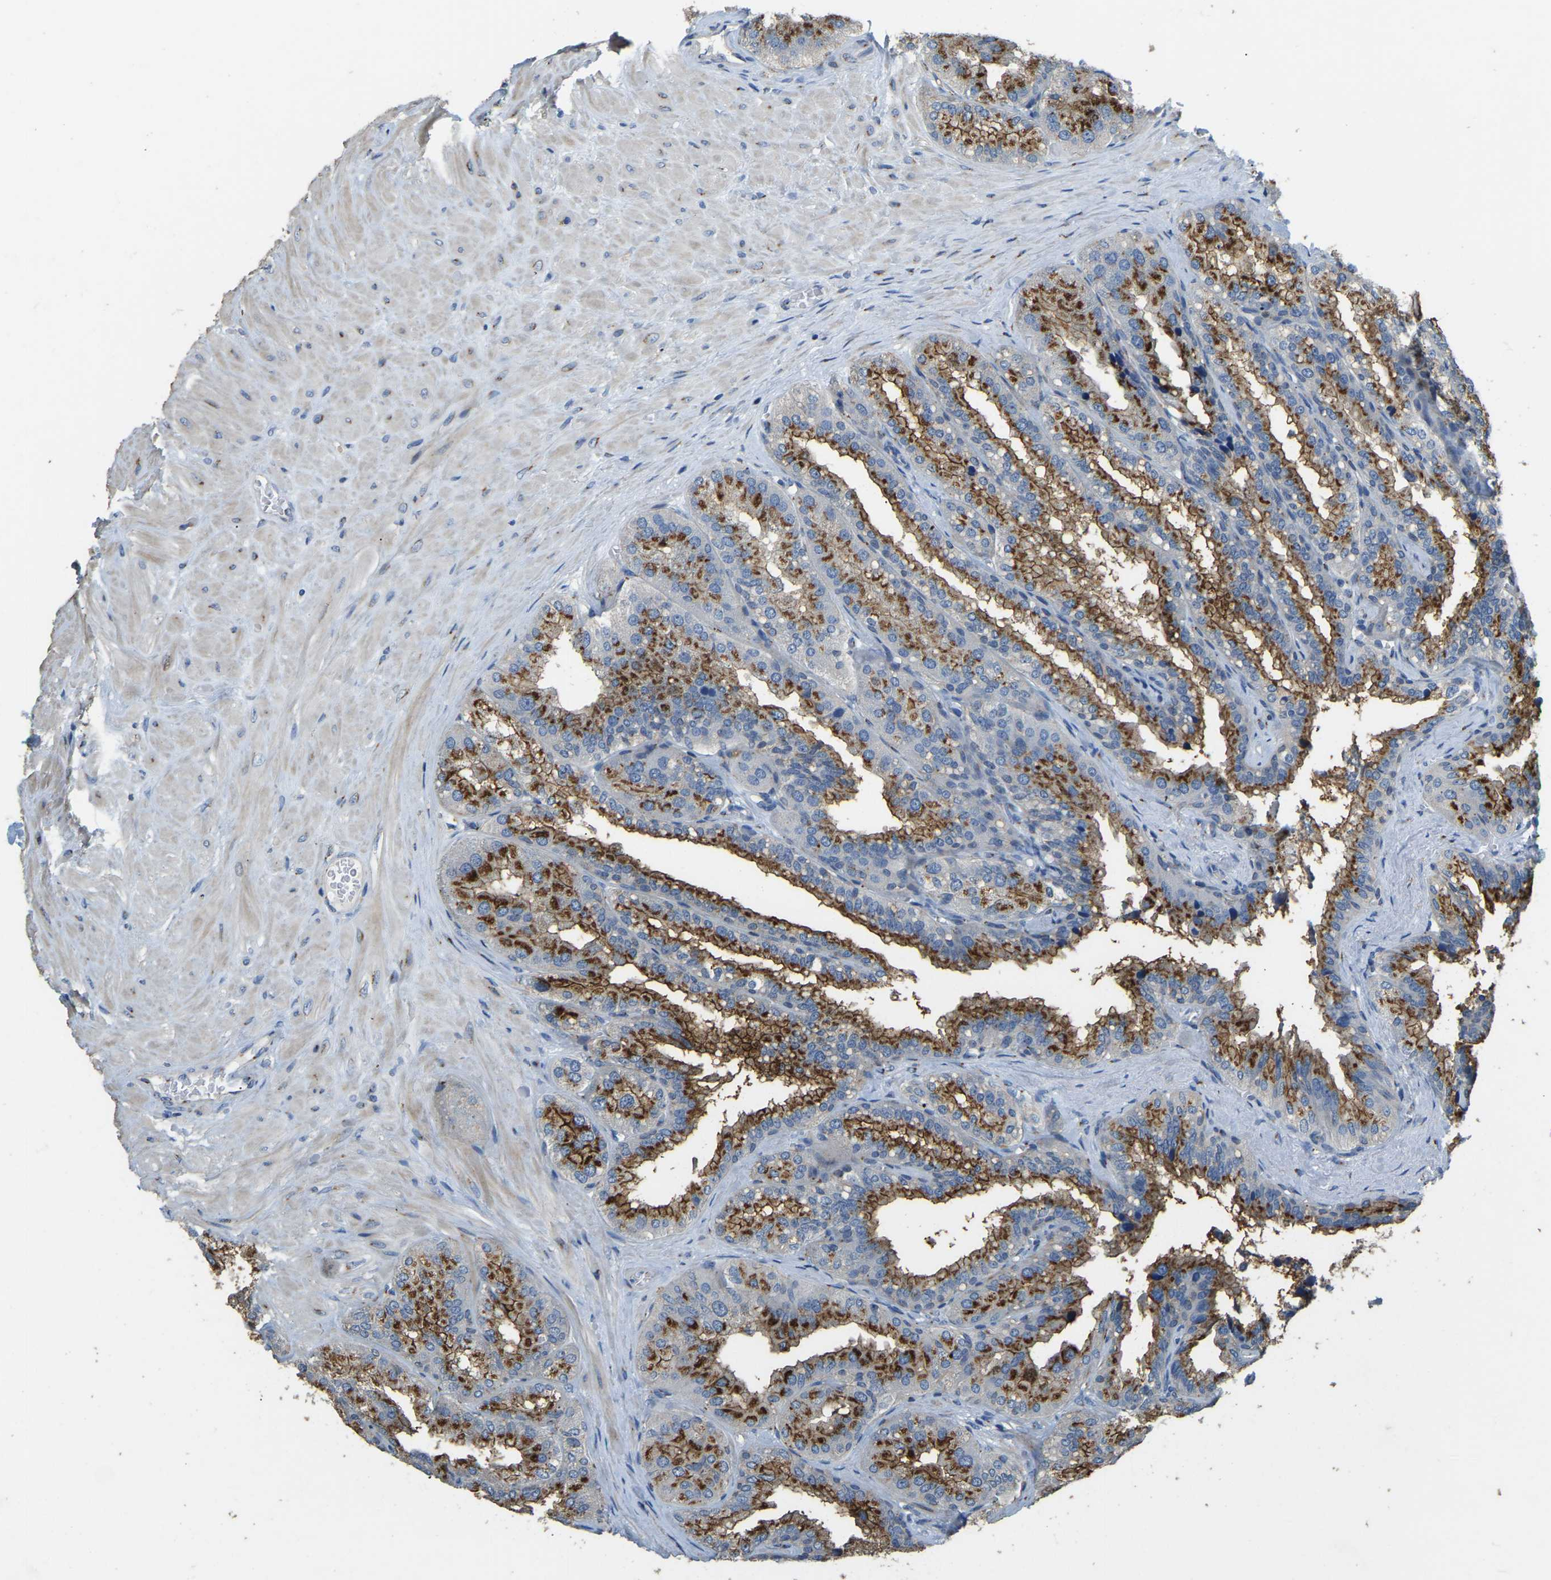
{"staining": {"intensity": "strong", "quantity": "25%-75%", "location": "cytoplasmic/membranous"}, "tissue": "seminal vesicle", "cell_type": "Glandular cells", "image_type": "normal", "snomed": [{"axis": "morphology", "description": "Normal tissue, NOS"}, {"axis": "topography", "description": "Prostate"}, {"axis": "topography", "description": "Seminal veicle"}], "caption": "This image displays benign seminal vesicle stained with immunohistochemistry (IHC) to label a protein in brown. The cytoplasmic/membranous of glandular cells show strong positivity for the protein. Nuclei are counter-stained blue.", "gene": "FAM174A", "patient": {"sex": "male", "age": 51}}